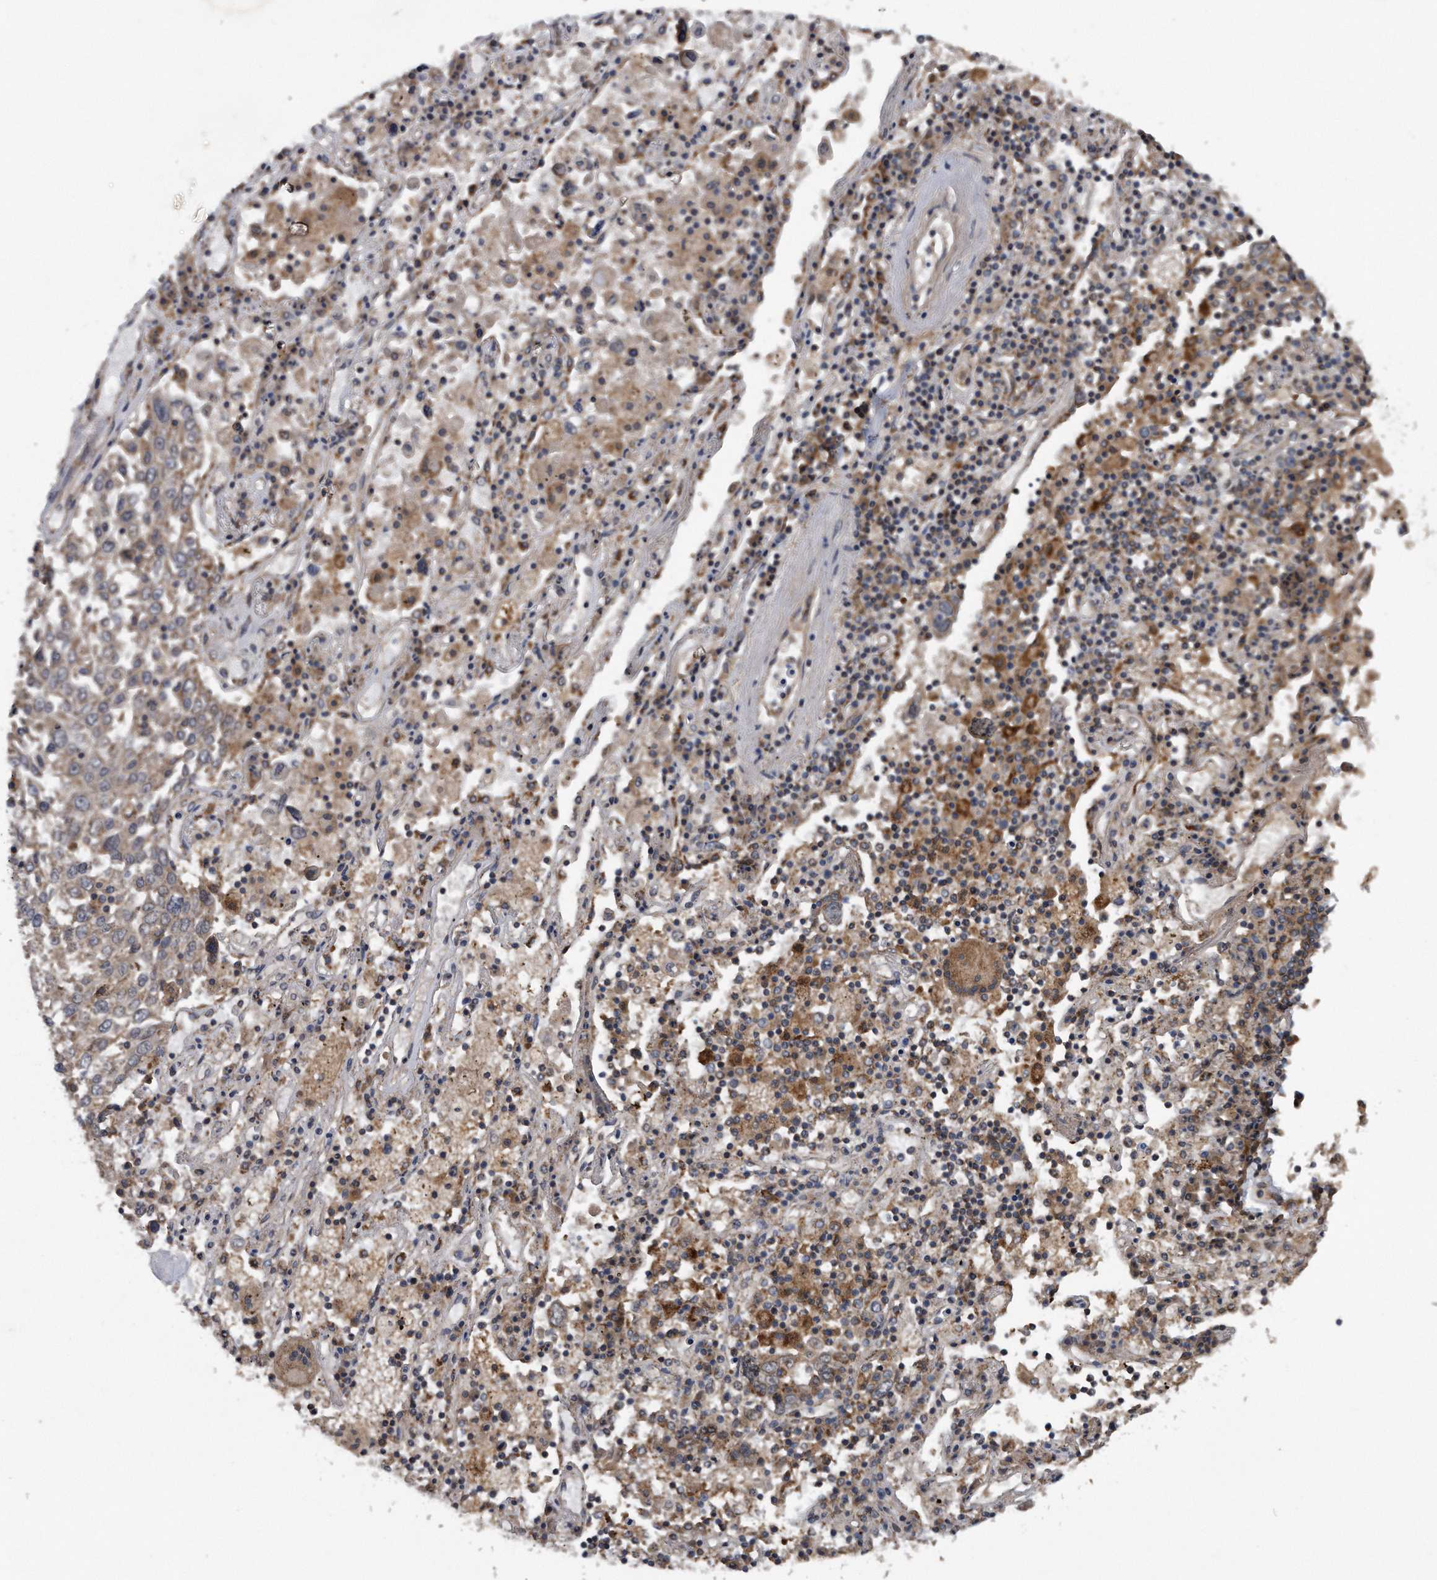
{"staining": {"intensity": "weak", "quantity": ">75%", "location": "cytoplasmic/membranous"}, "tissue": "lung cancer", "cell_type": "Tumor cells", "image_type": "cancer", "snomed": [{"axis": "morphology", "description": "Squamous cell carcinoma, NOS"}, {"axis": "topography", "description": "Lung"}], "caption": "The micrograph demonstrates staining of lung cancer, revealing weak cytoplasmic/membranous protein positivity (brown color) within tumor cells.", "gene": "ALPK2", "patient": {"sex": "male", "age": 65}}